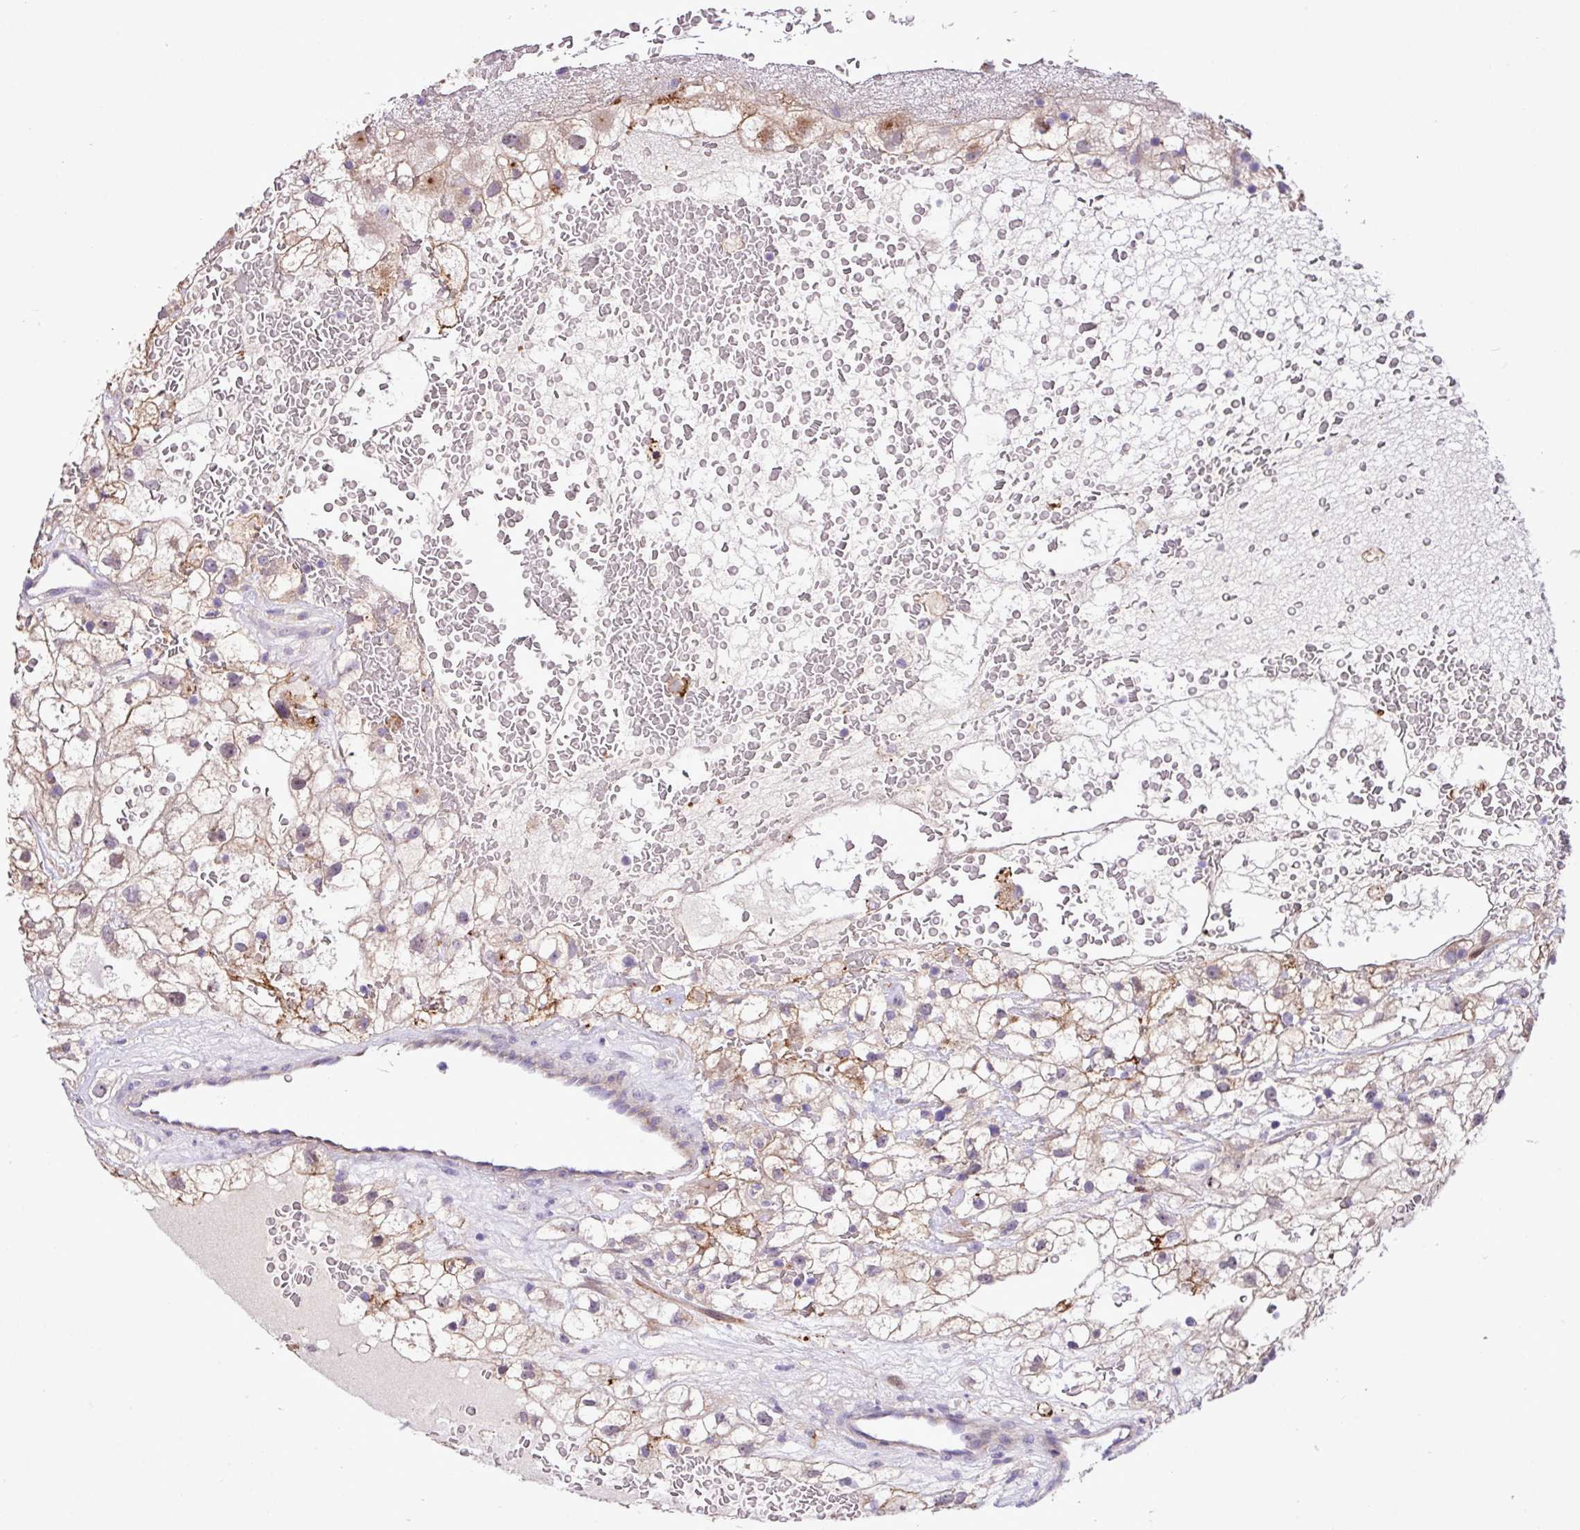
{"staining": {"intensity": "moderate", "quantity": "25%-75%", "location": "cytoplasmic/membranous"}, "tissue": "renal cancer", "cell_type": "Tumor cells", "image_type": "cancer", "snomed": [{"axis": "morphology", "description": "Adenocarcinoma, NOS"}, {"axis": "topography", "description": "Kidney"}], "caption": "About 25%-75% of tumor cells in renal cancer display moderate cytoplasmic/membranous protein expression as visualized by brown immunohistochemical staining.", "gene": "RPP25L", "patient": {"sex": "male", "age": 59}}